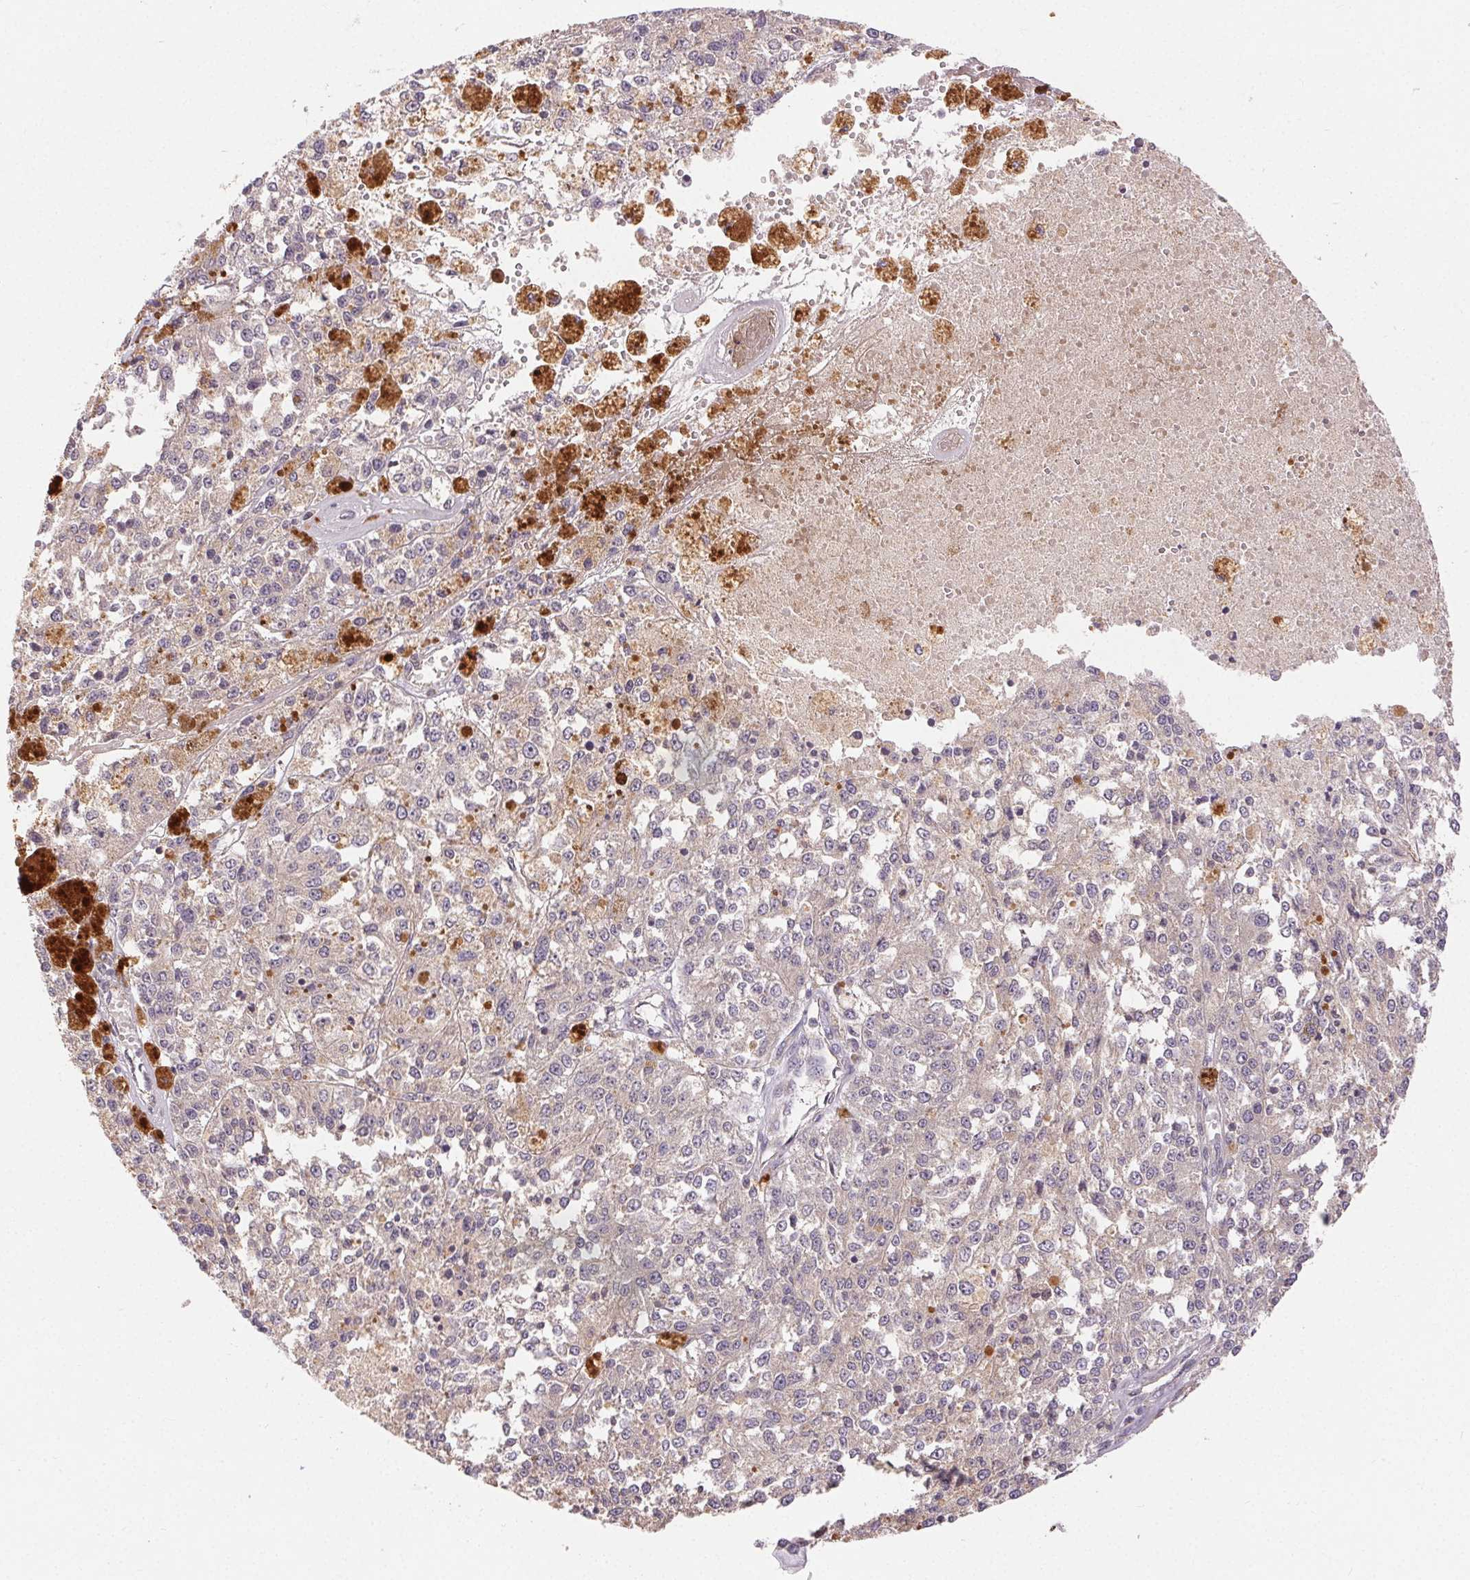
{"staining": {"intensity": "negative", "quantity": "none", "location": "none"}, "tissue": "melanoma", "cell_type": "Tumor cells", "image_type": "cancer", "snomed": [{"axis": "morphology", "description": "Malignant melanoma, Metastatic site"}, {"axis": "topography", "description": "Lymph node"}], "caption": "Malignant melanoma (metastatic site) was stained to show a protein in brown. There is no significant staining in tumor cells.", "gene": "MAPKAPK2", "patient": {"sex": "female", "age": 64}}